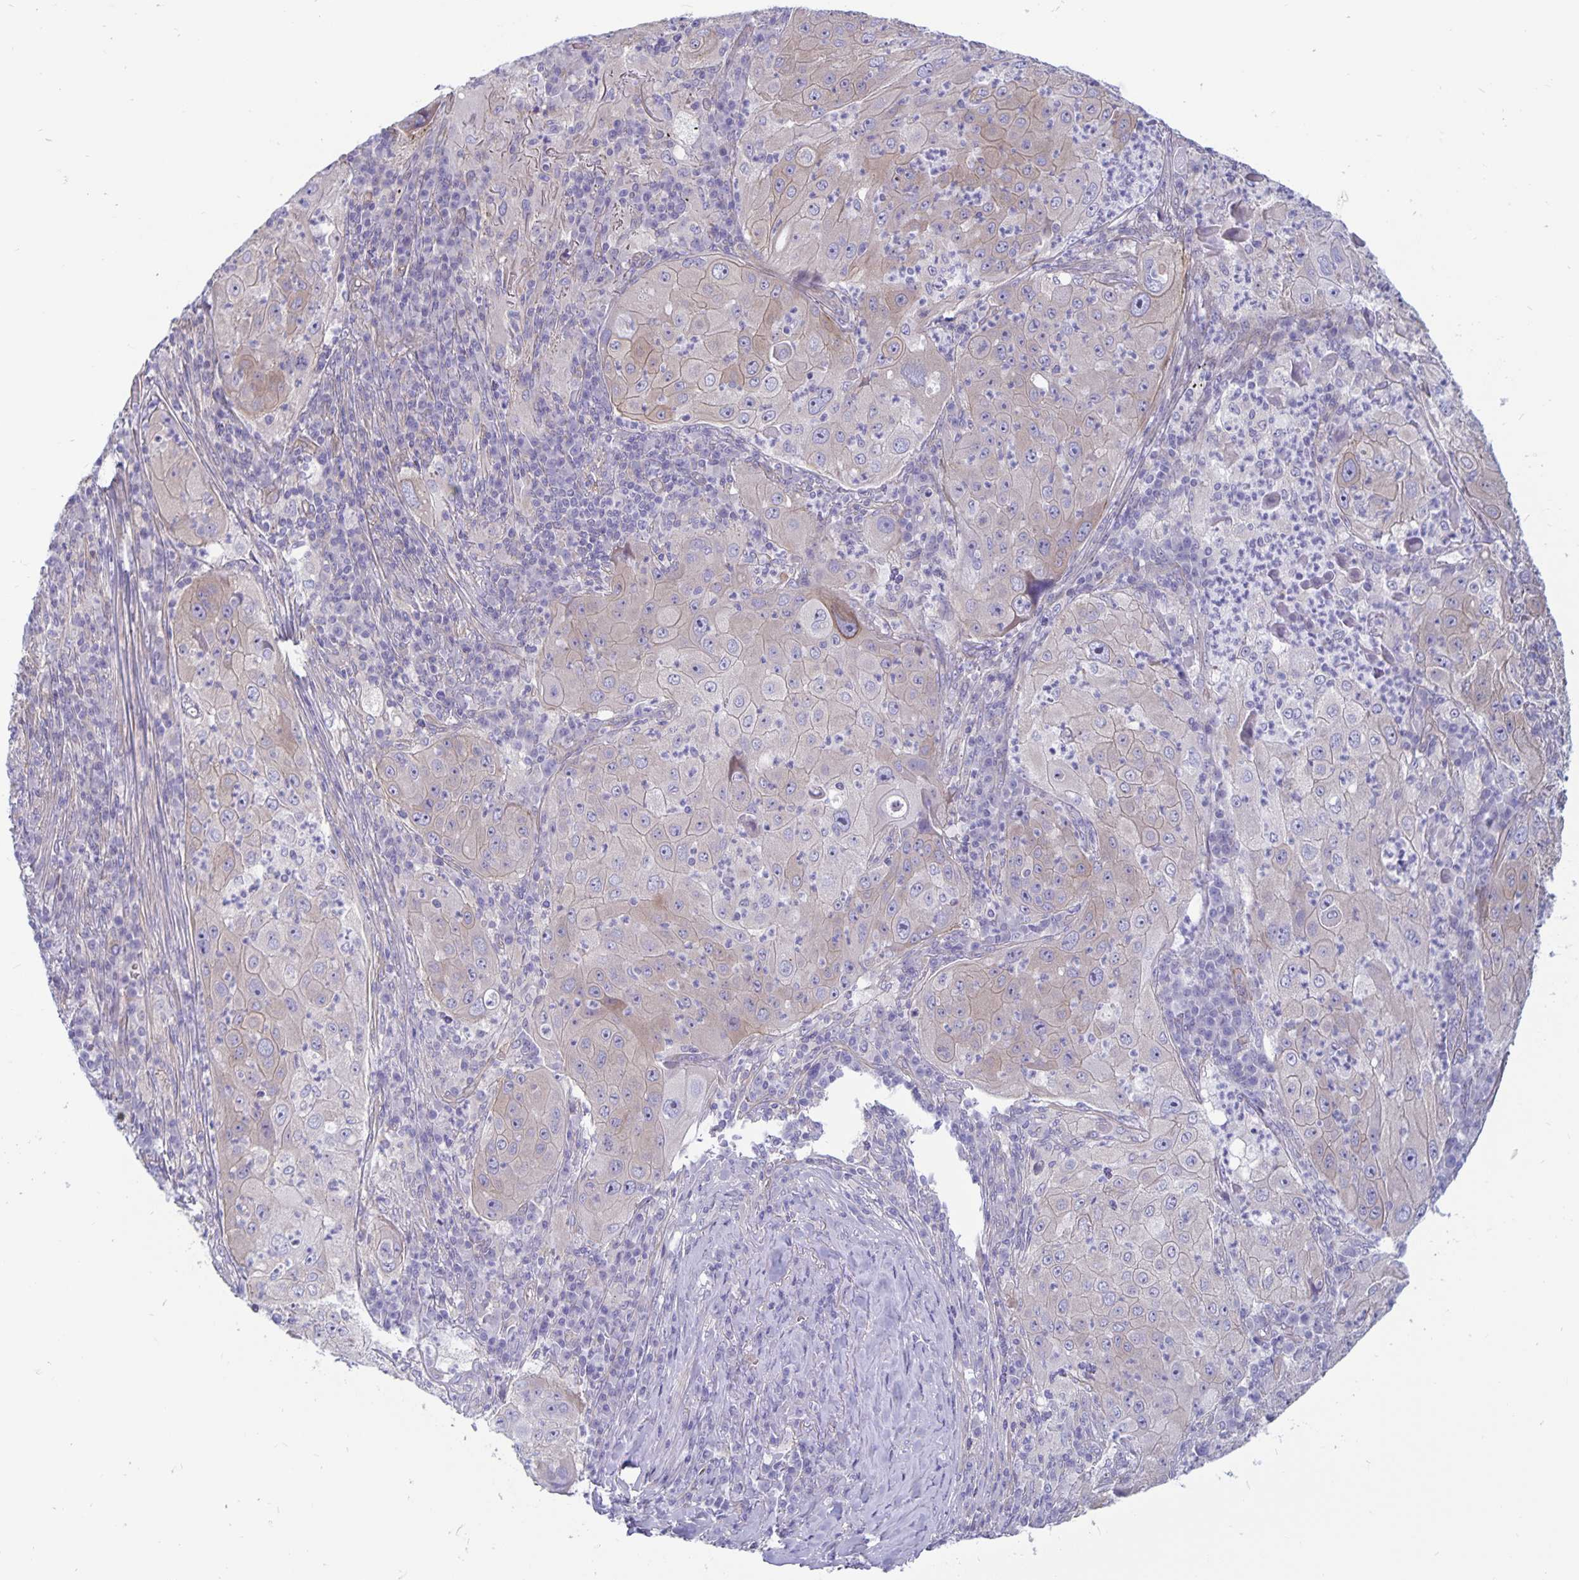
{"staining": {"intensity": "weak", "quantity": "25%-75%", "location": "cytoplasmic/membranous"}, "tissue": "lung cancer", "cell_type": "Tumor cells", "image_type": "cancer", "snomed": [{"axis": "morphology", "description": "Squamous cell carcinoma, NOS"}, {"axis": "topography", "description": "Lung"}], "caption": "DAB (3,3'-diaminobenzidine) immunohistochemical staining of squamous cell carcinoma (lung) shows weak cytoplasmic/membranous protein positivity in approximately 25%-75% of tumor cells.", "gene": "PLCB3", "patient": {"sex": "female", "age": 59}}